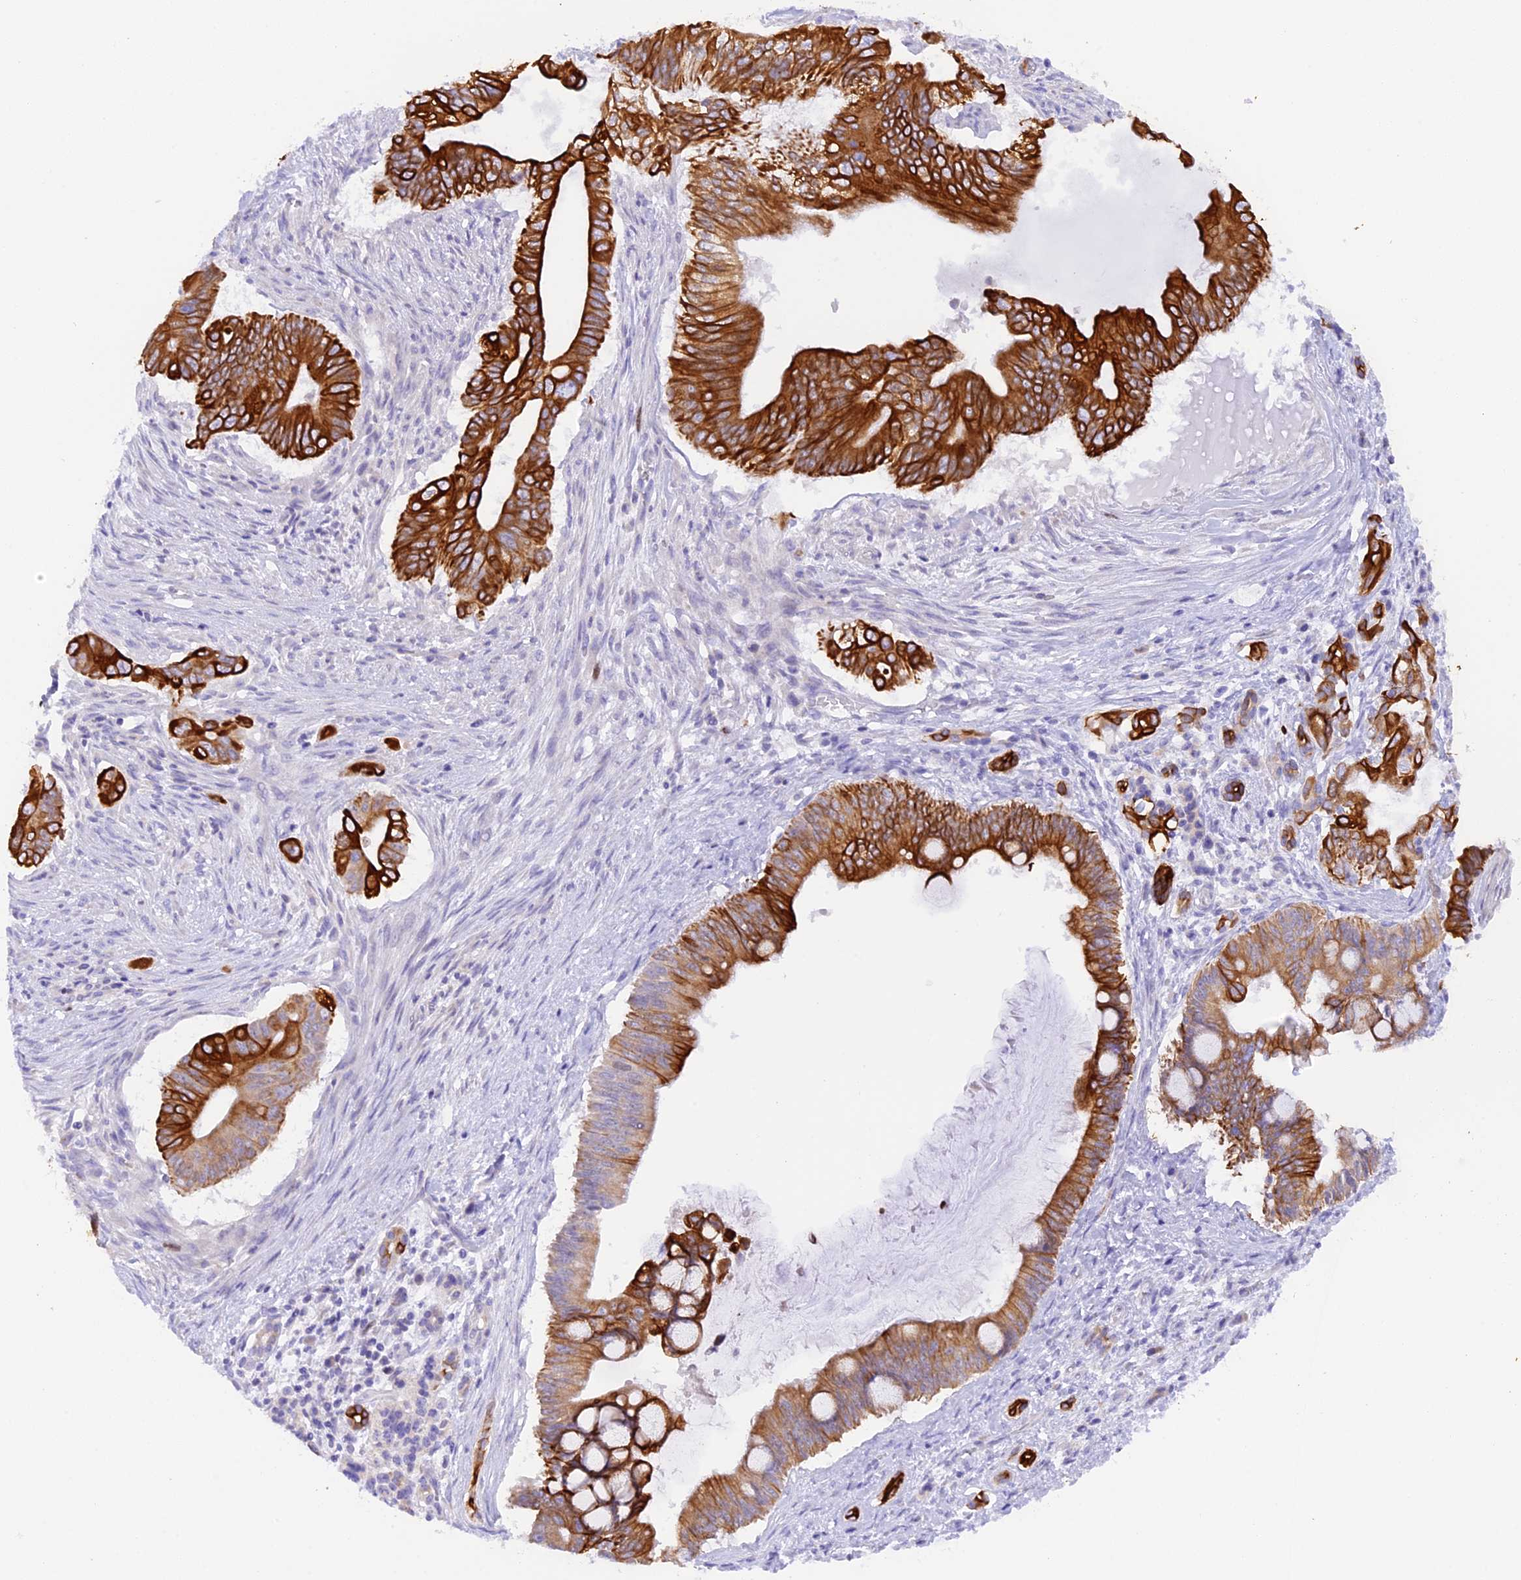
{"staining": {"intensity": "strong", "quantity": ">75%", "location": "cytoplasmic/membranous"}, "tissue": "pancreatic cancer", "cell_type": "Tumor cells", "image_type": "cancer", "snomed": [{"axis": "morphology", "description": "Adenocarcinoma, NOS"}, {"axis": "topography", "description": "Pancreas"}], "caption": "Protein analysis of pancreatic adenocarcinoma tissue reveals strong cytoplasmic/membranous staining in about >75% of tumor cells.", "gene": "PKIA", "patient": {"sex": "male", "age": 68}}